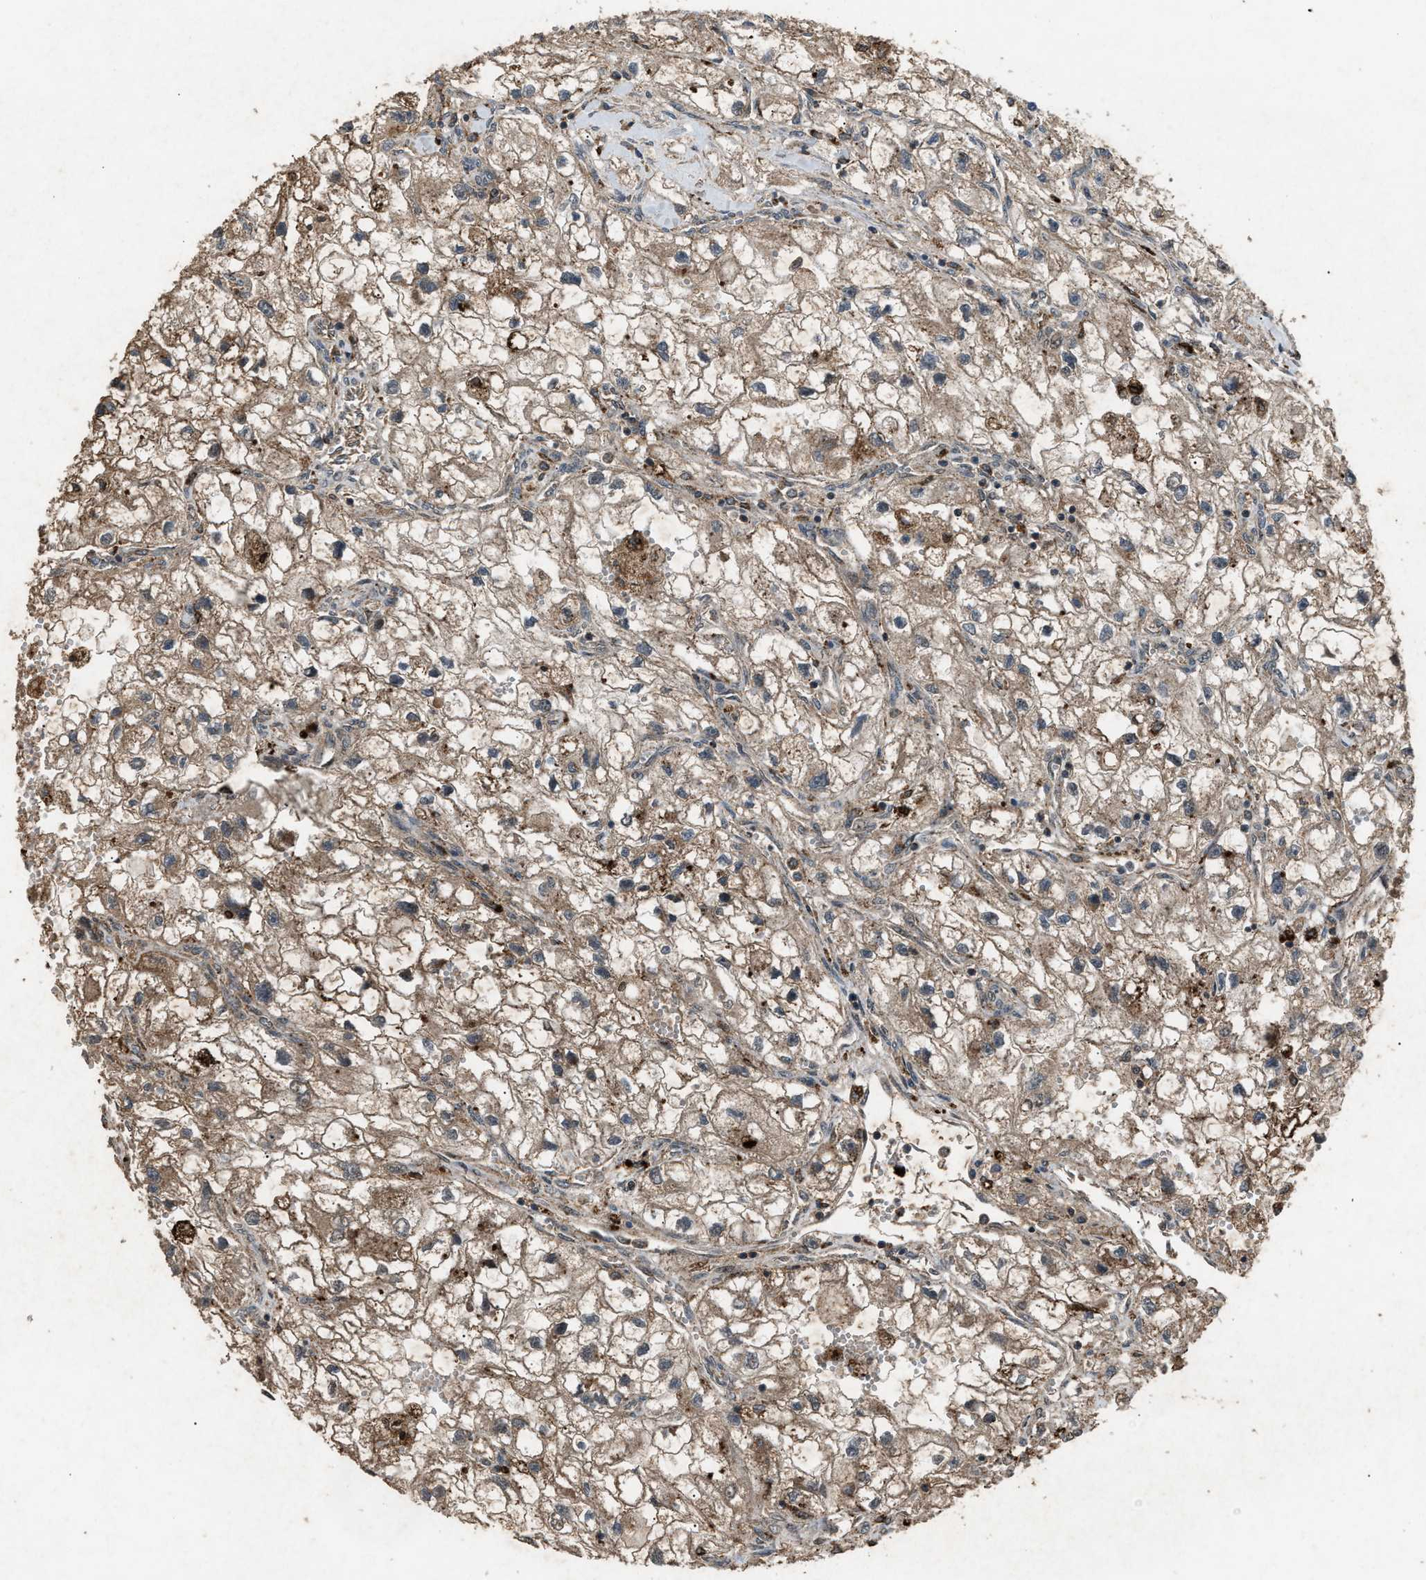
{"staining": {"intensity": "moderate", "quantity": ">75%", "location": "cytoplasmic/membranous"}, "tissue": "renal cancer", "cell_type": "Tumor cells", "image_type": "cancer", "snomed": [{"axis": "morphology", "description": "Adenocarcinoma, NOS"}, {"axis": "topography", "description": "Kidney"}], "caption": "This image displays immunohistochemistry (IHC) staining of human renal adenocarcinoma, with medium moderate cytoplasmic/membranous positivity in about >75% of tumor cells.", "gene": "PSMD1", "patient": {"sex": "female", "age": 70}}